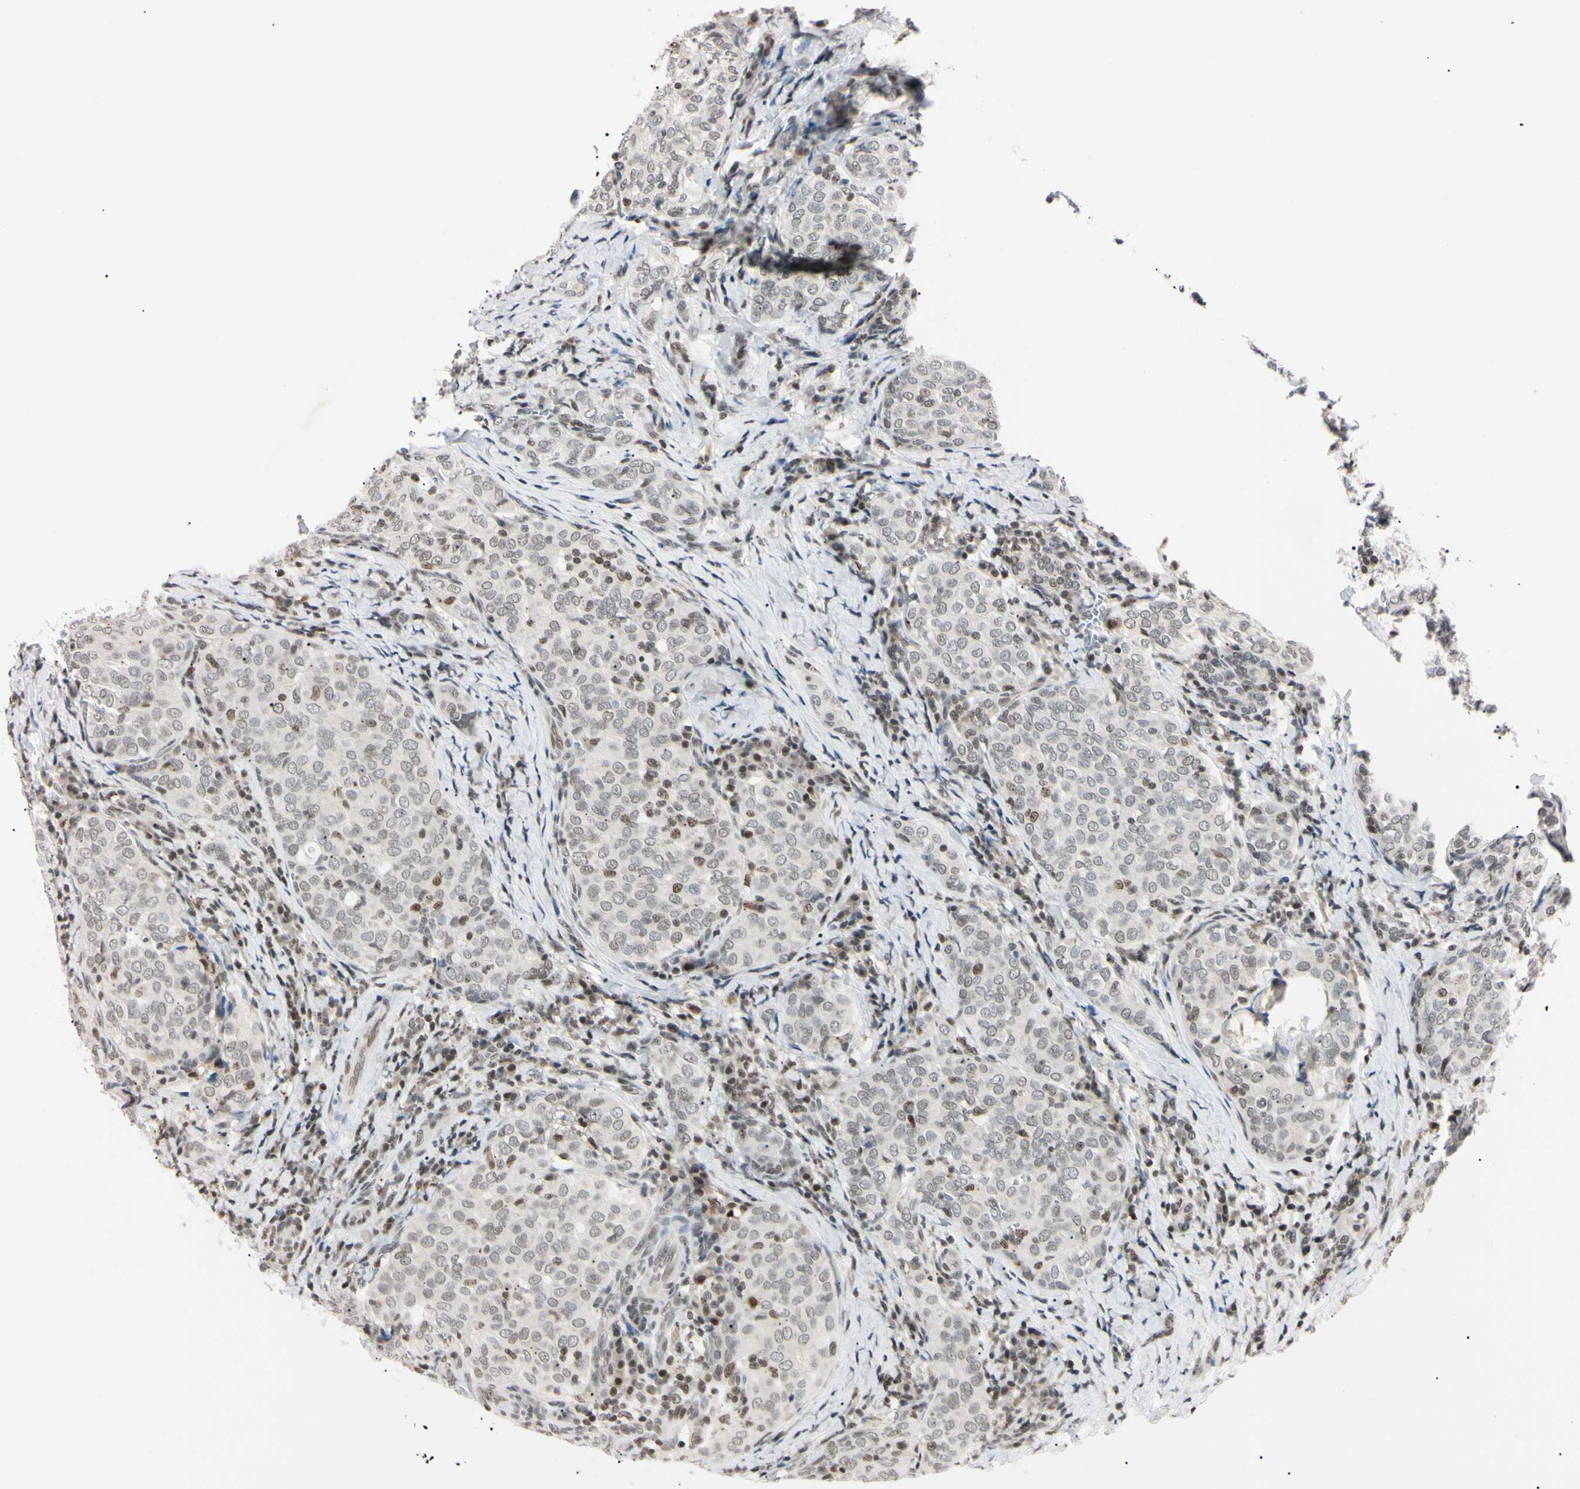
{"staining": {"intensity": "negative", "quantity": "none", "location": "none"}, "tissue": "thyroid cancer", "cell_type": "Tumor cells", "image_type": "cancer", "snomed": [{"axis": "morphology", "description": "Normal tissue, NOS"}, {"axis": "morphology", "description": "Papillary adenocarcinoma, NOS"}, {"axis": "topography", "description": "Thyroid gland"}], "caption": "This photomicrograph is of thyroid papillary adenocarcinoma stained with IHC to label a protein in brown with the nuclei are counter-stained blue. There is no expression in tumor cells.", "gene": "C1orf174", "patient": {"sex": "female", "age": 30}}